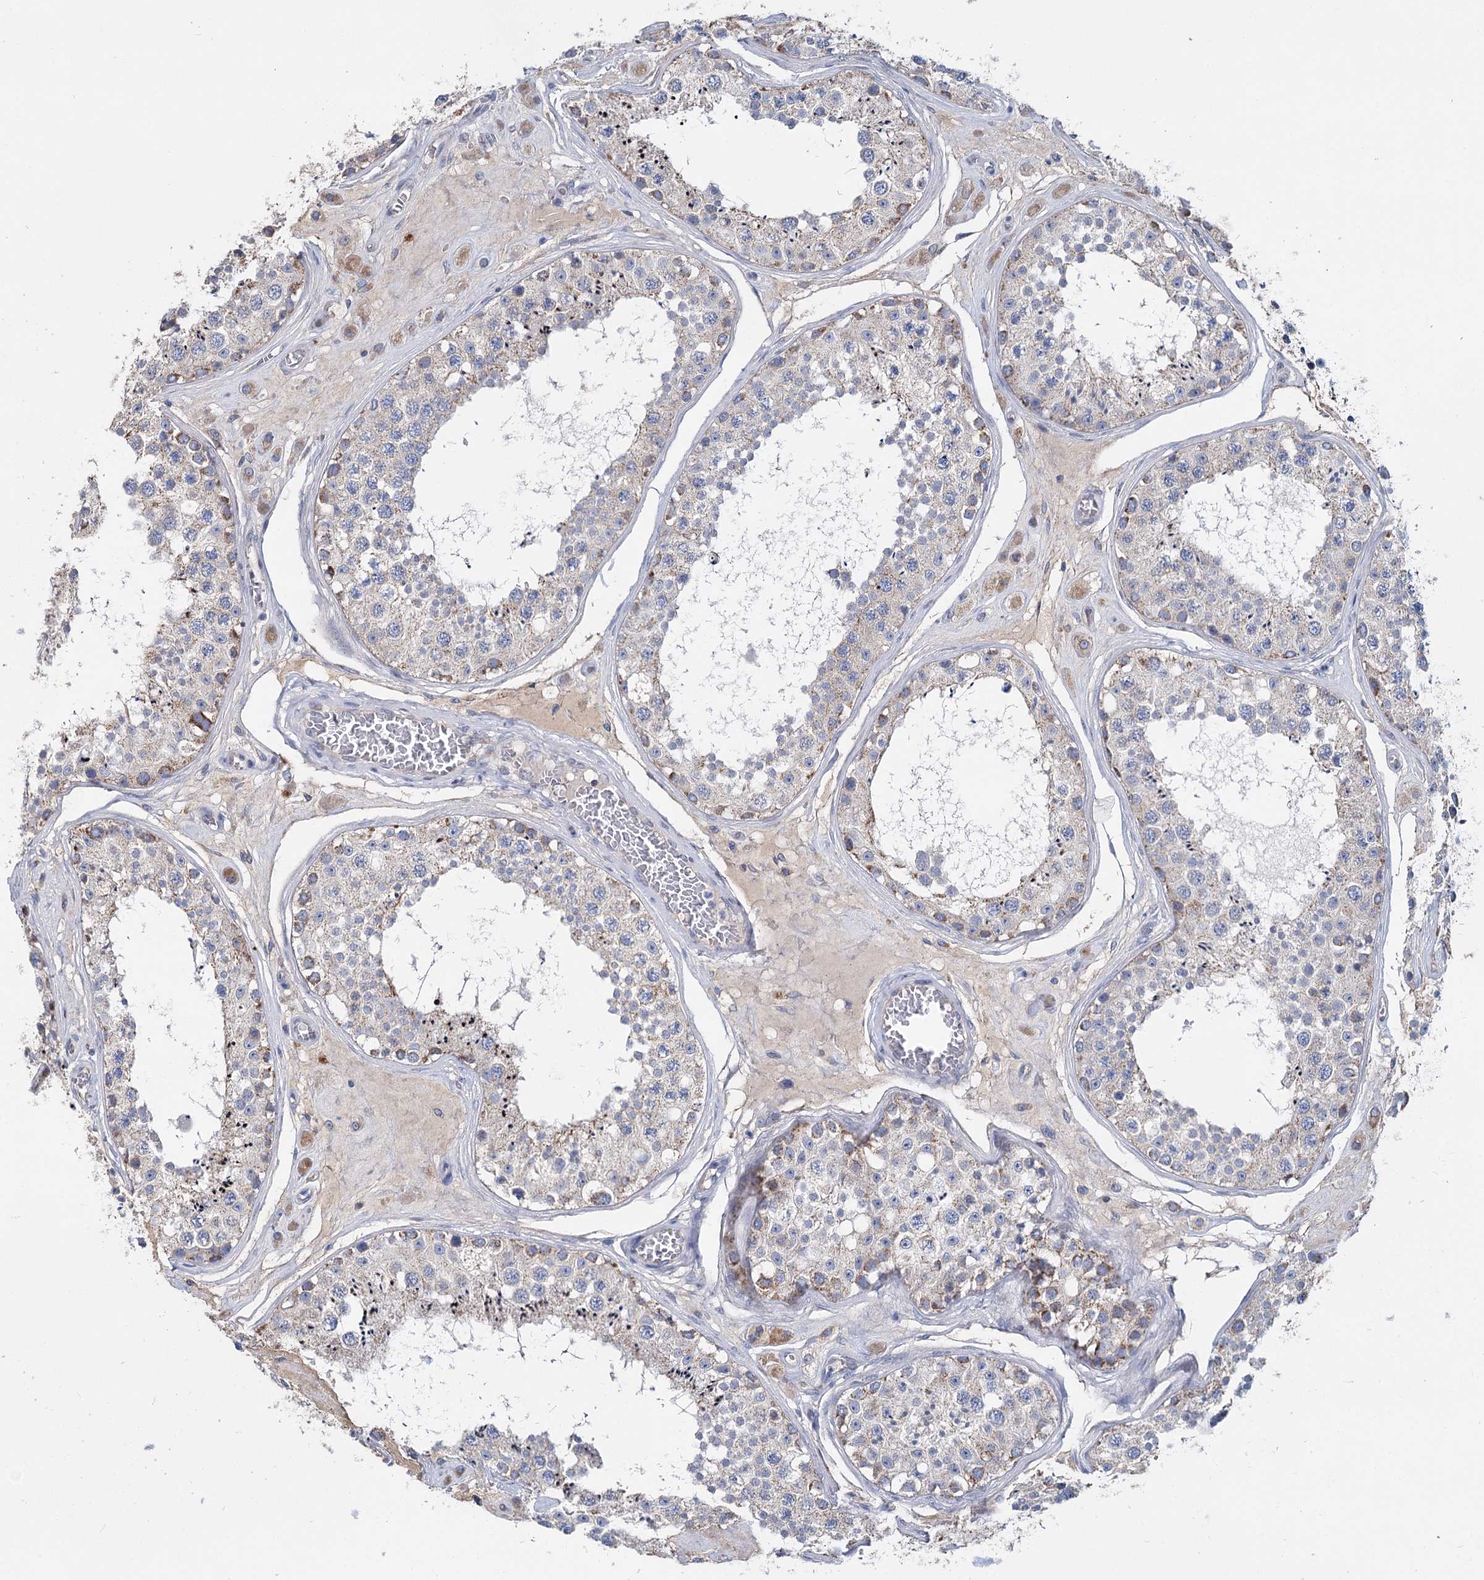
{"staining": {"intensity": "moderate", "quantity": "<25%", "location": "cytoplasmic/membranous"}, "tissue": "testis", "cell_type": "Cells in seminiferous ducts", "image_type": "normal", "snomed": [{"axis": "morphology", "description": "Normal tissue, NOS"}, {"axis": "topography", "description": "Testis"}], "caption": "This photomicrograph demonstrates immunohistochemistry staining of benign testis, with low moderate cytoplasmic/membranous expression in about <25% of cells in seminiferous ducts.", "gene": "ANKRD16", "patient": {"sex": "male", "age": 25}}